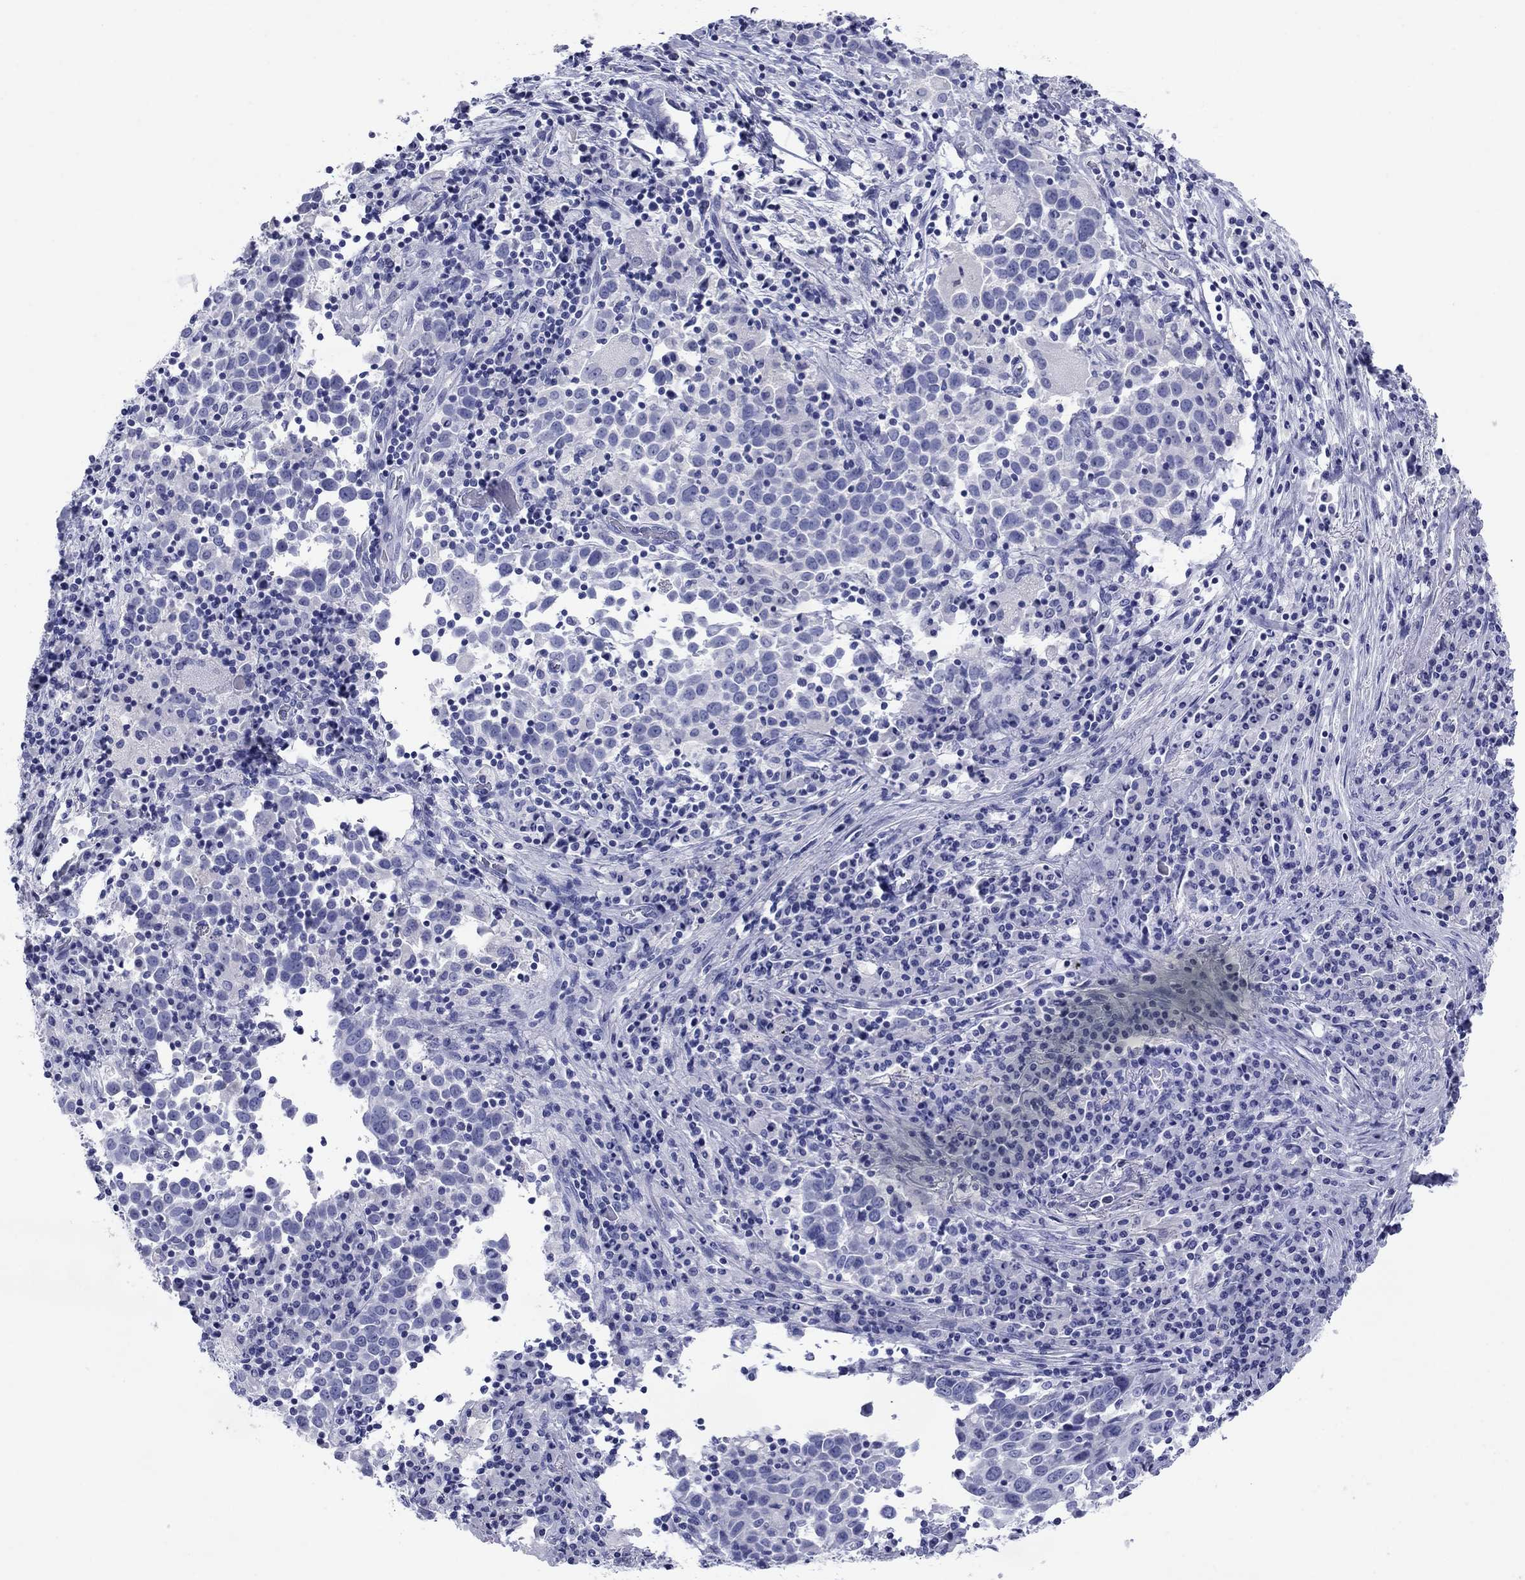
{"staining": {"intensity": "negative", "quantity": "none", "location": "none"}, "tissue": "lung cancer", "cell_type": "Tumor cells", "image_type": "cancer", "snomed": [{"axis": "morphology", "description": "Squamous cell carcinoma, NOS"}, {"axis": "topography", "description": "Lung"}], "caption": "Immunohistochemistry (IHC) of squamous cell carcinoma (lung) reveals no expression in tumor cells.", "gene": "ATP4A", "patient": {"sex": "male", "age": 57}}